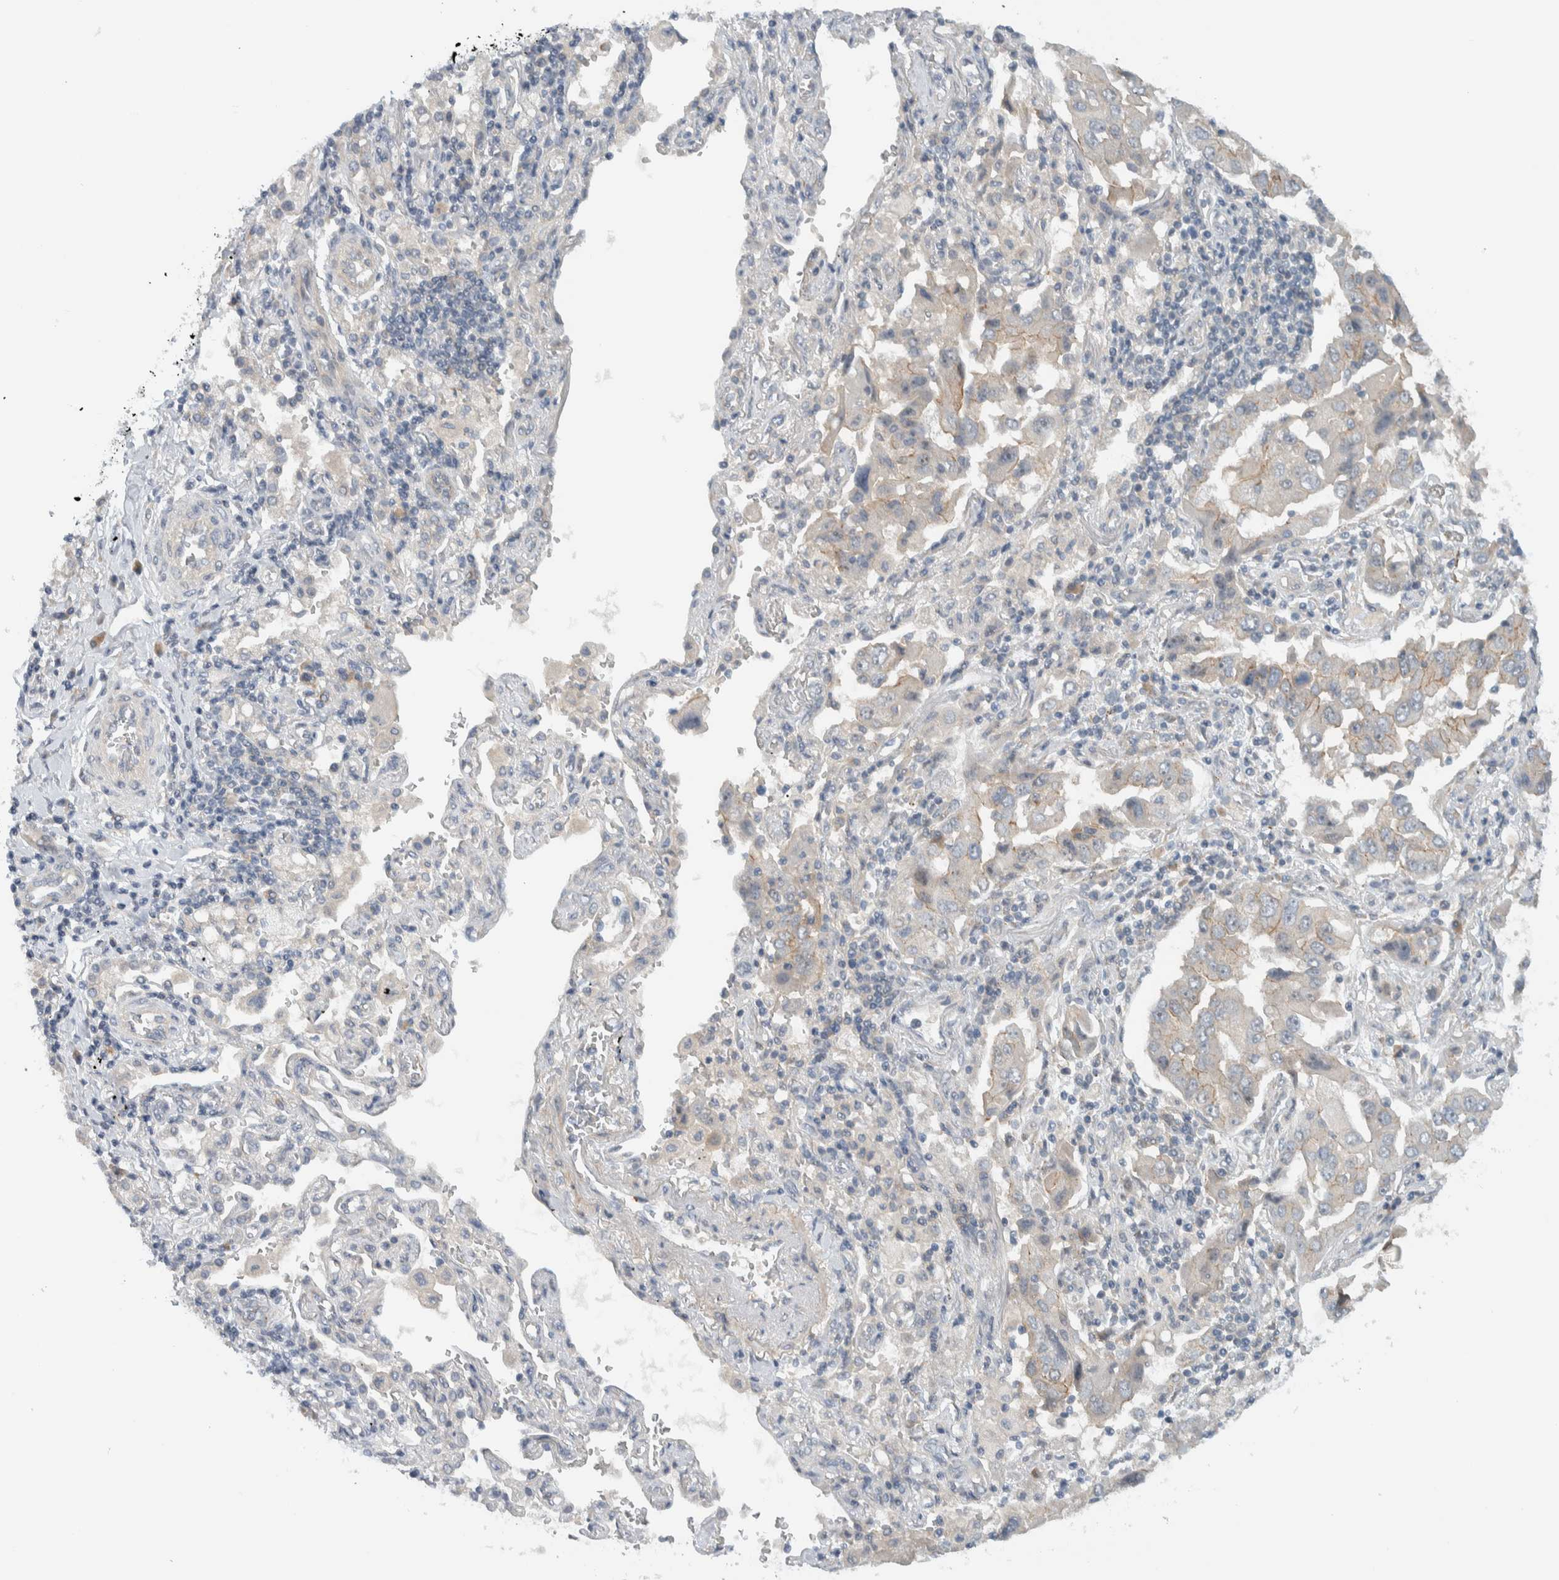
{"staining": {"intensity": "weak", "quantity": "<25%", "location": "cytoplasmic/membranous"}, "tissue": "lung cancer", "cell_type": "Tumor cells", "image_type": "cancer", "snomed": [{"axis": "morphology", "description": "Adenocarcinoma, NOS"}, {"axis": "topography", "description": "Lung"}], "caption": "Human lung cancer stained for a protein using immunohistochemistry demonstrates no positivity in tumor cells.", "gene": "MPRIP", "patient": {"sex": "female", "age": 65}}